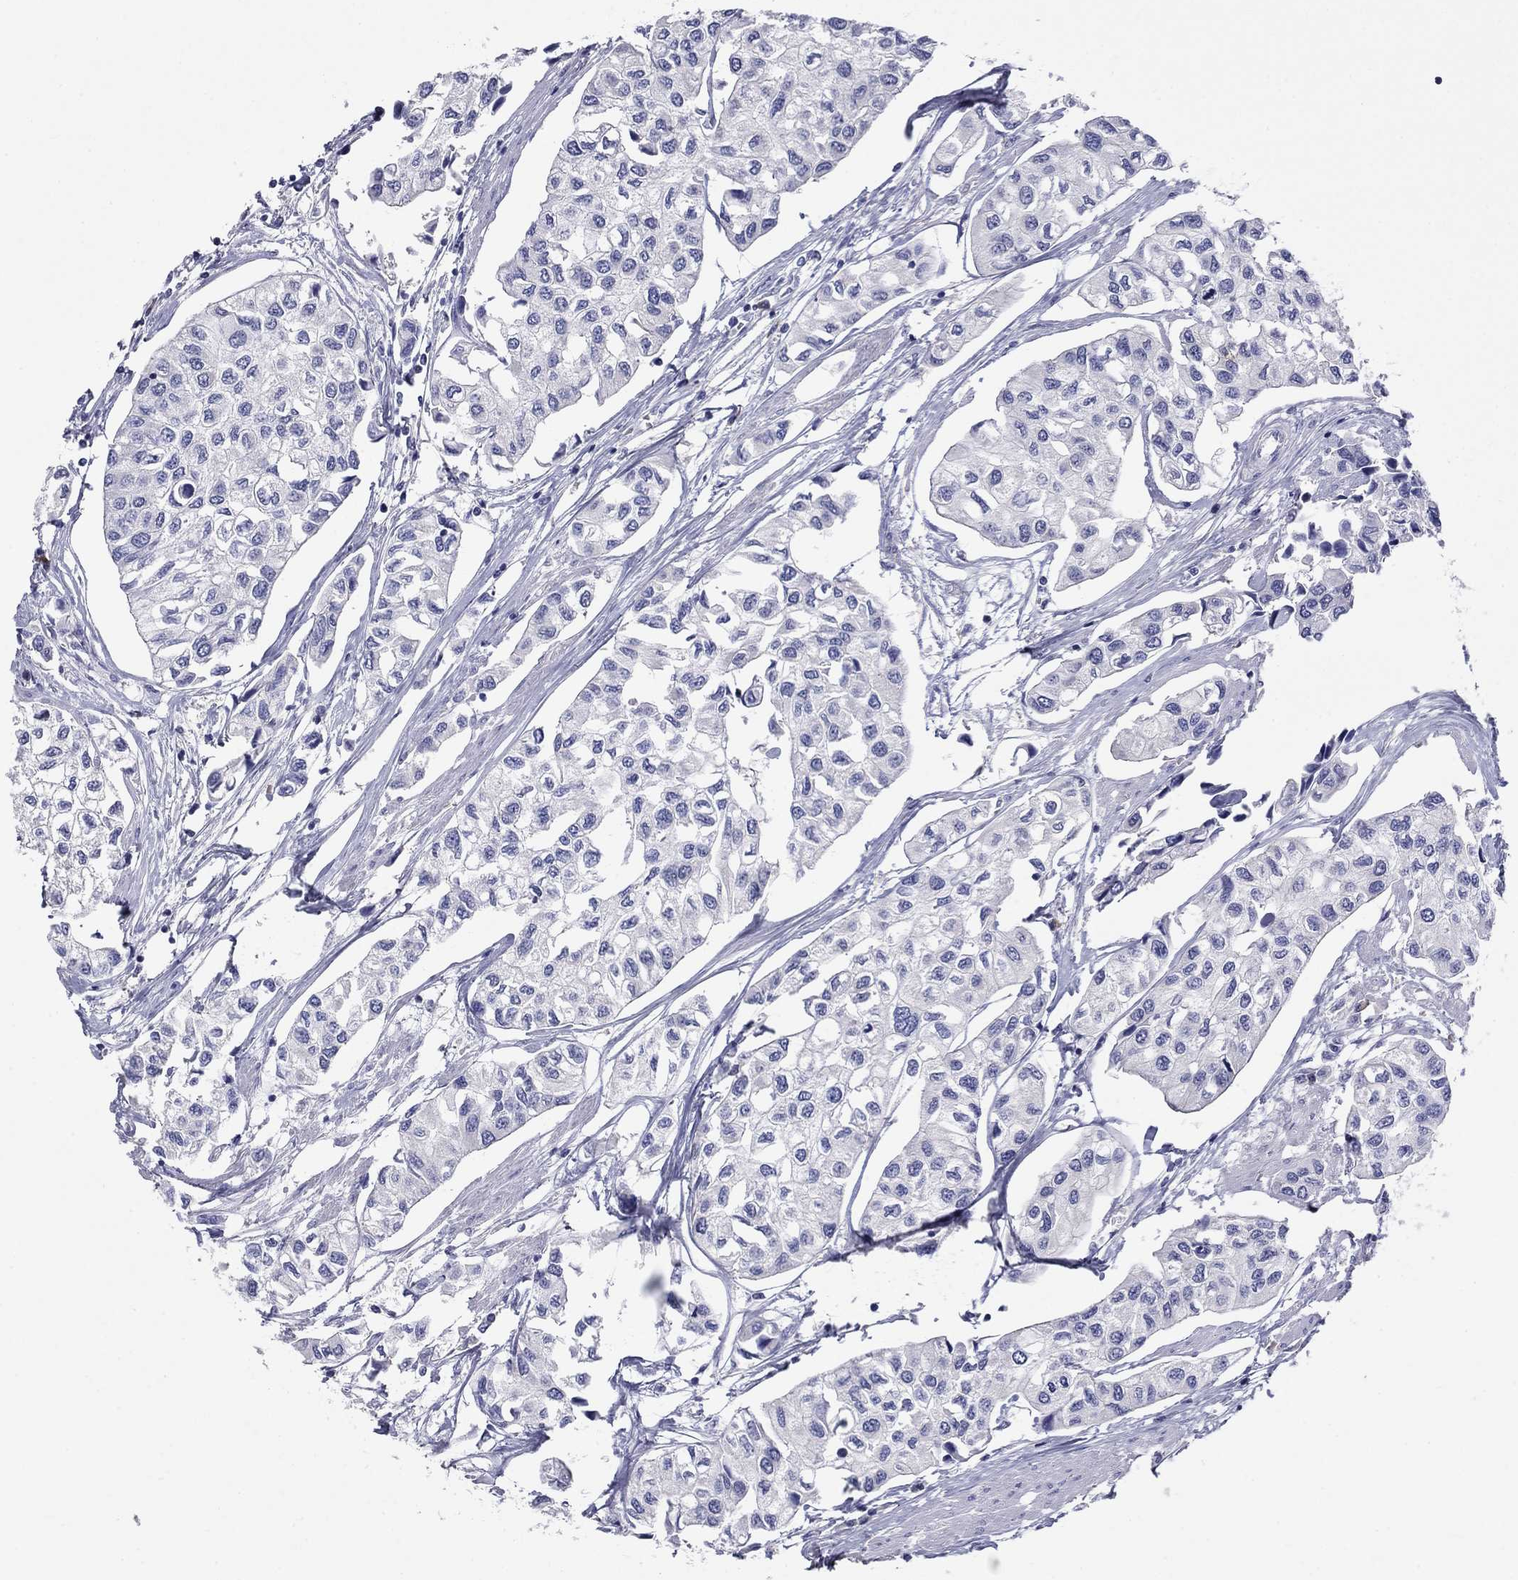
{"staining": {"intensity": "negative", "quantity": "none", "location": "none"}, "tissue": "urothelial cancer", "cell_type": "Tumor cells", "image_type": "cancer", "snomed": [{"axis": "morphology", "description": "Urothelial carcinoma, High grade"}, {"axis": "topography", "description": "Urinary bladder"}], "caption": "High power microscopy photomicrograph of an IHC photomicrograph of urothelial cancer, revealing no significant expression in tumor cells.", "gene": "POU2F2", "patient": {"sex": "male", "age": 73}}